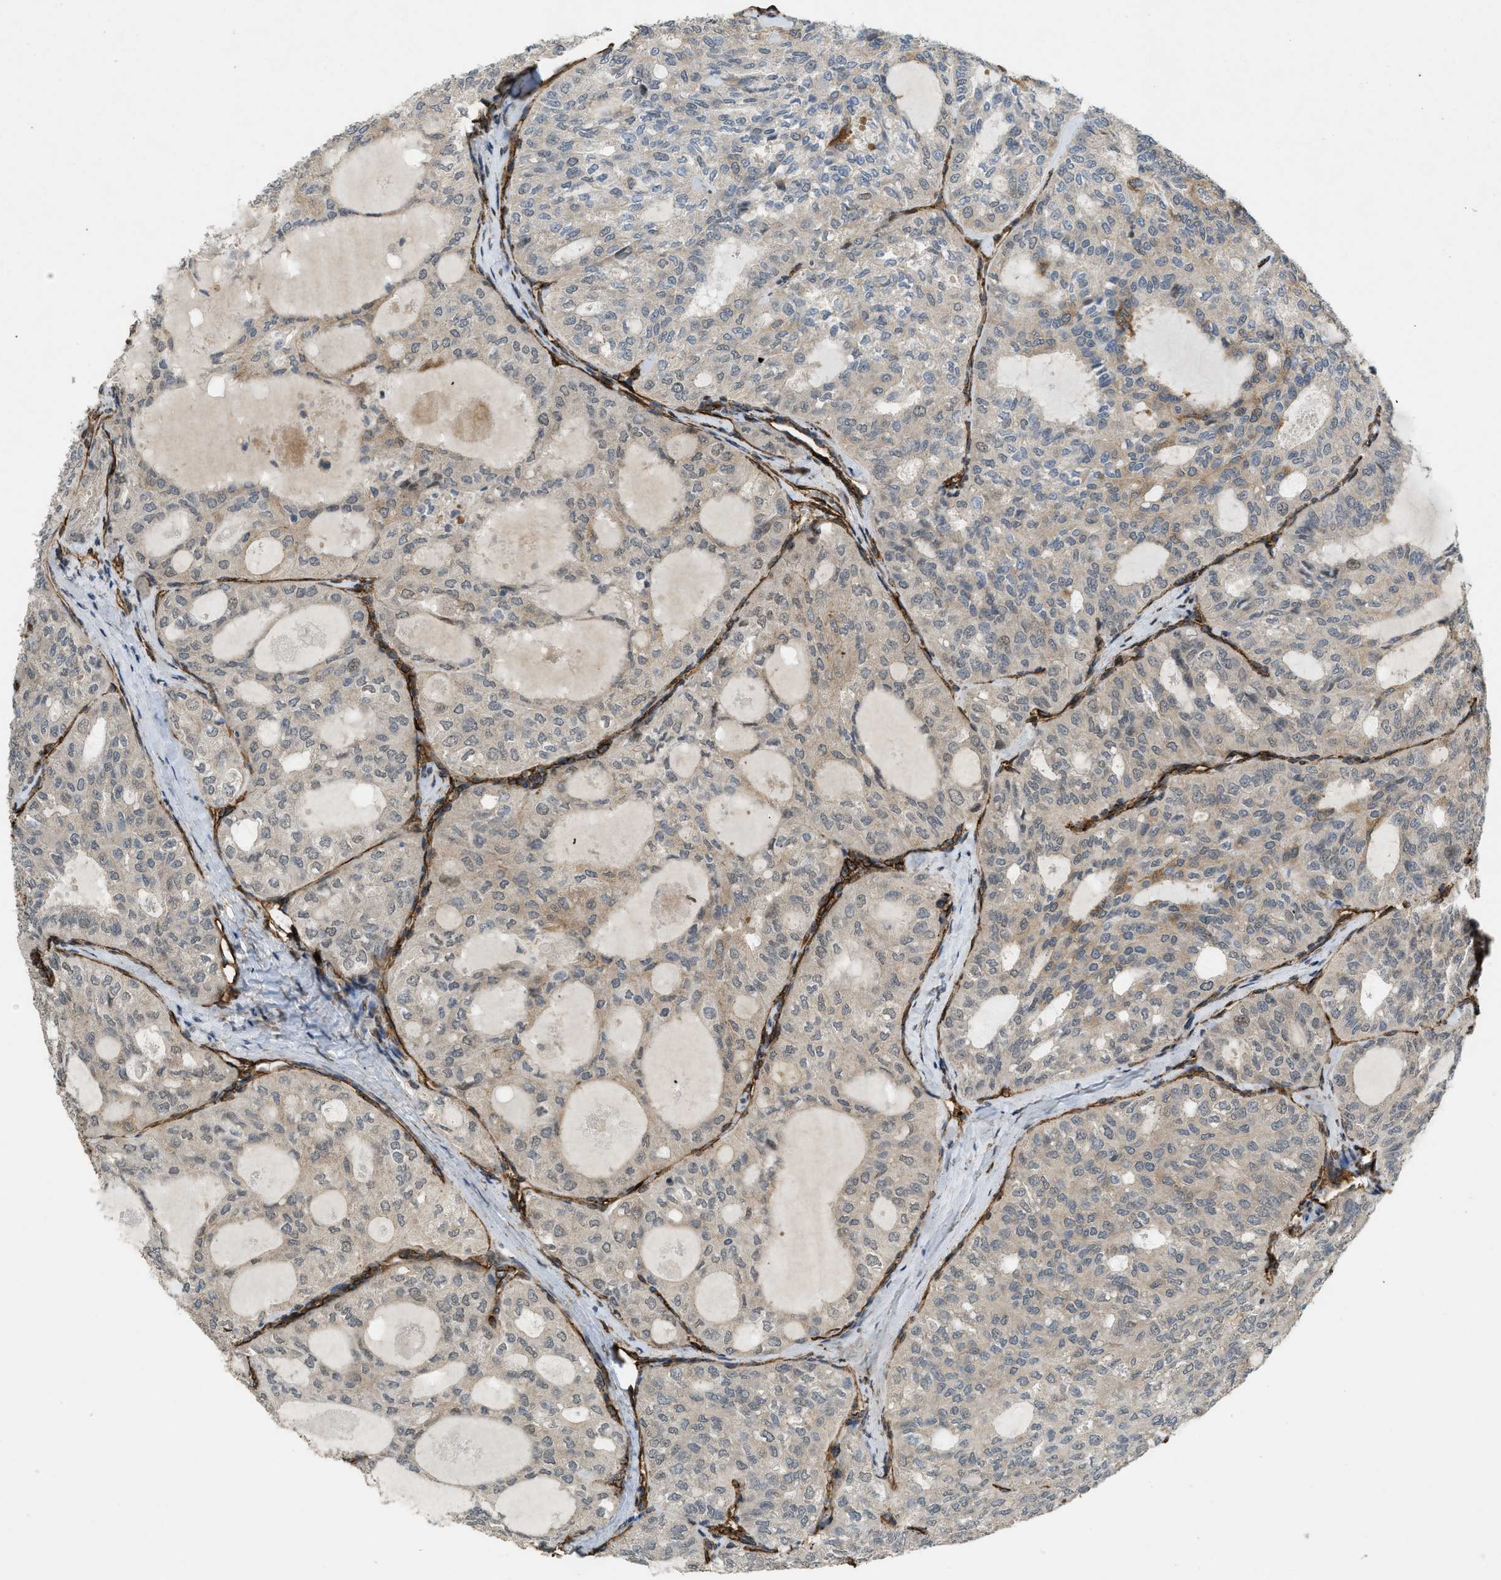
{"staining": {"intensity": "weak", "quantity": "25%-75%", "location": "cytoplasmic/membranous"}, "tissue": "thyroid cancer", "cell_type": "Tumor cells", "image_type": "cancer", "snomed": [{"axis": "morphology", "description": "Follicular adenoma carcinoma, NOS"}, {"axis": "topography", "description": "Thyroid gland"}], "caption": "Tumor cells display weak cytoplasmic/membranous staining in approximately 25%-75% of cells in follicular adenoma carcinoma (thyroid).", "gene": "NMB", "patient": {"sex": "male", "age": 75}}